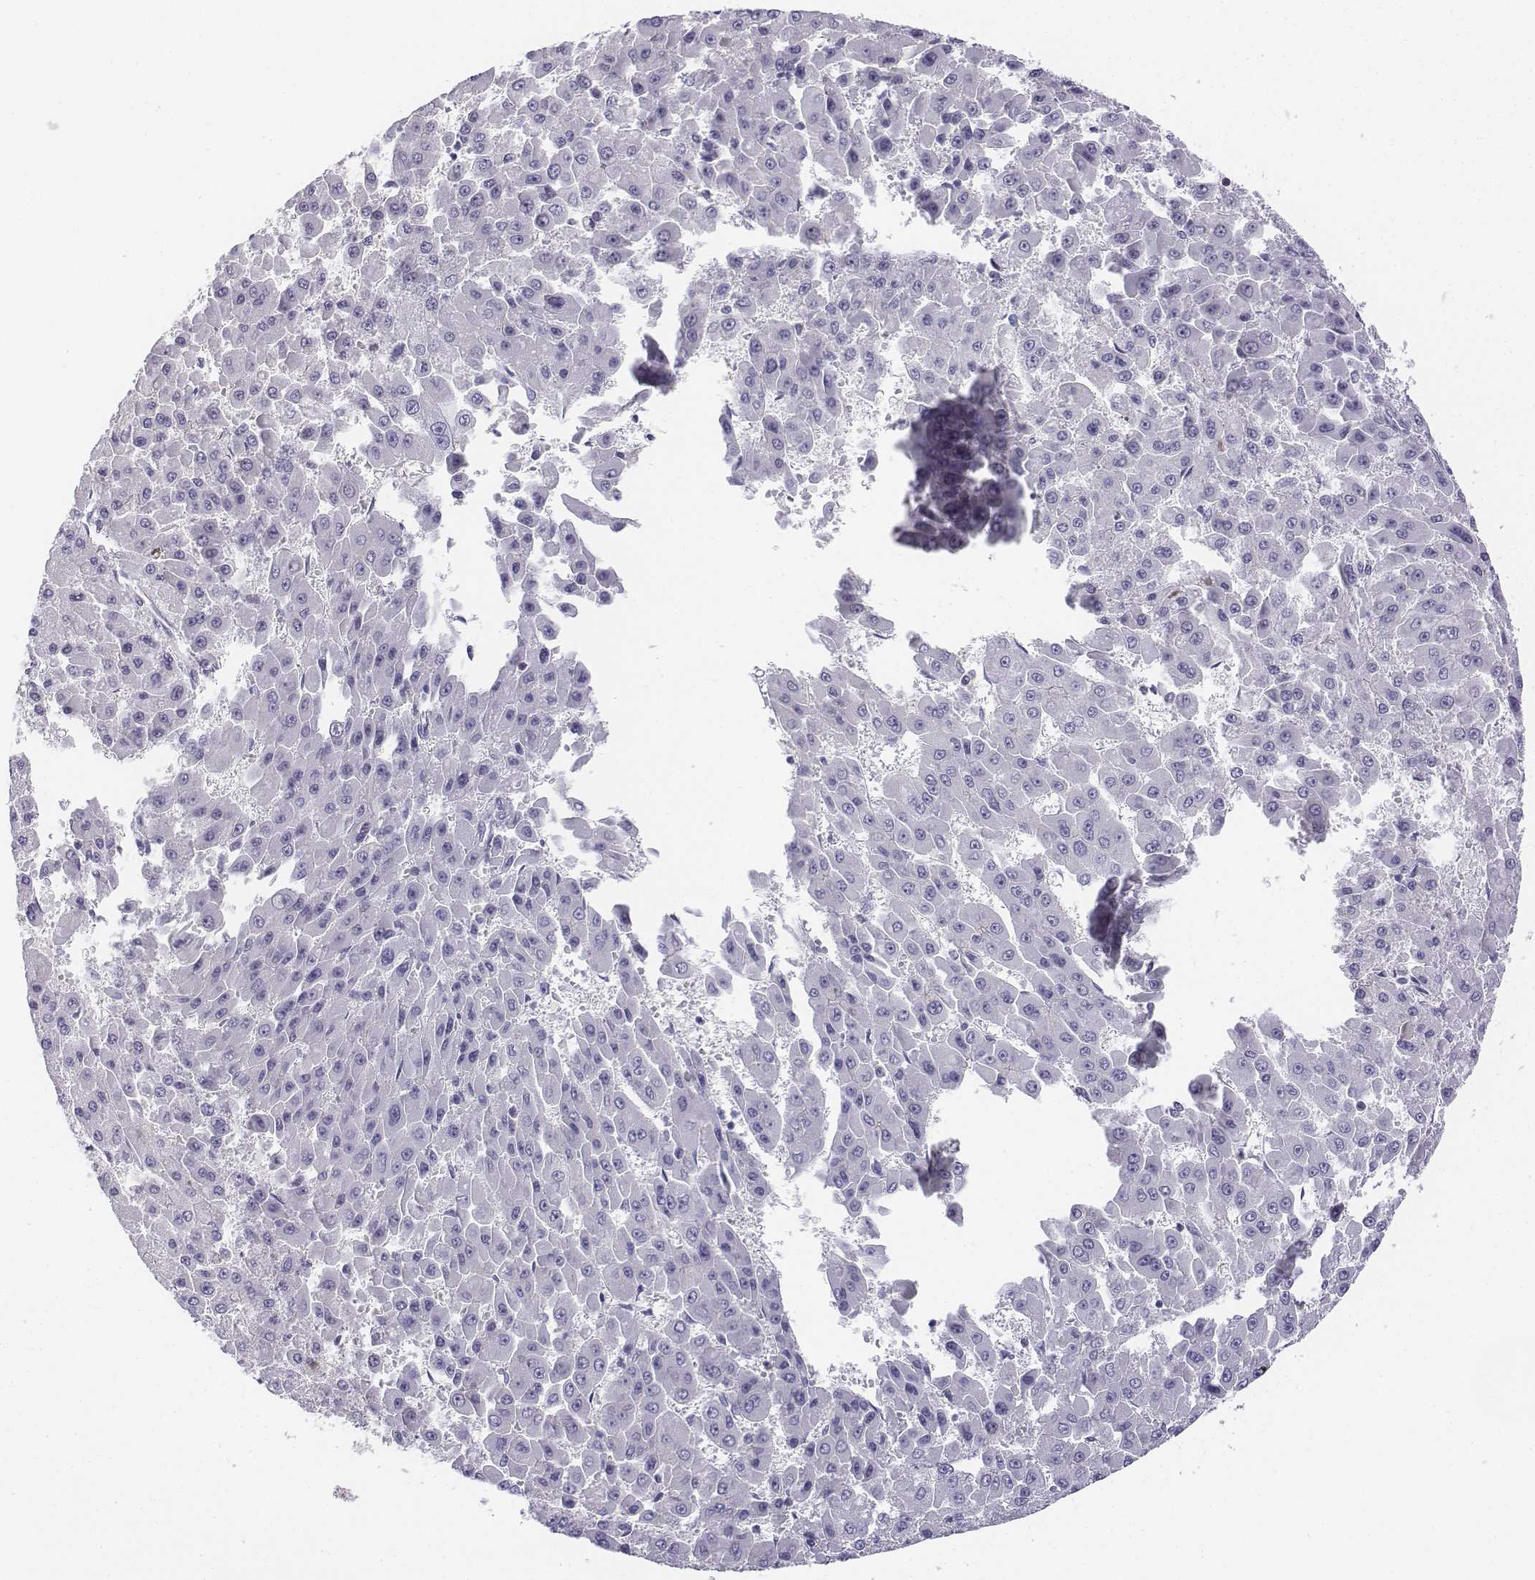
{"staining": {"intensity": "negative", "quantity": "none", "location": "none"}, "tissue": "liver cancer", "cell_type": "Tumor cells", "image_type": "cancer", "snomed": [{"axis": "morphology", "description": "Carcinoma, Hepatocellular, NOS"}, {"axis": "topography", "description": "Liver"}], "caption": "A photomicrograph of liver hepatocellular carcinoma stained for a protein exhibits no brown staining in tumor cells. (DAB (3,3'-diaminobenzidine) immunohistochemistry (IHC) visualized using brightfield microscopy, high magnification).", "gene": "LGSN", "patient": {"sex": "male", "age": 78}}